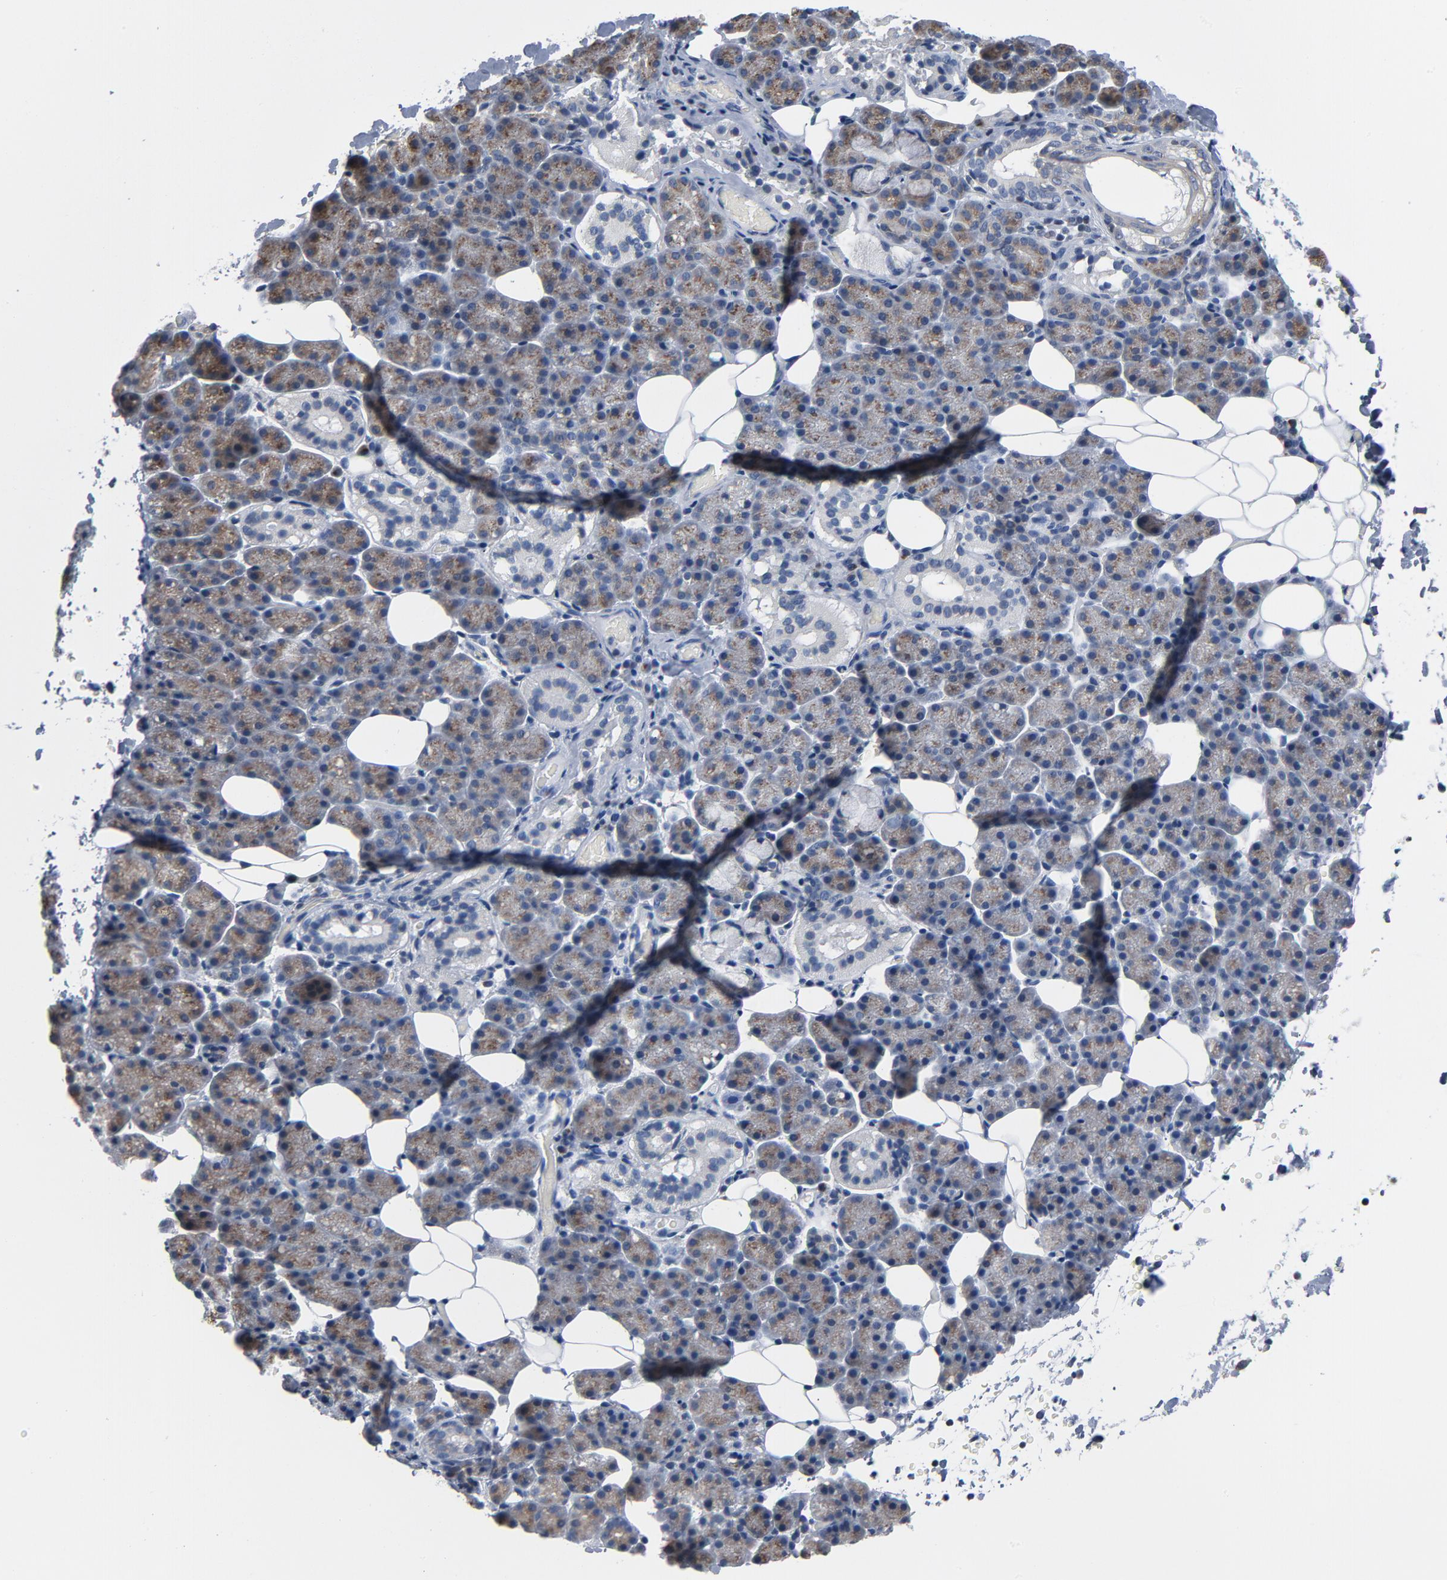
{"staining": {"intensity": "moderate", "quantity": ">75%", "location": "cytoplasmic/membranous"}, "tissue": "salivary gland", "cell_type": "Glandular cells", "image_type": "normal", "snomed": [{"axis": "morphology", "description": "Normal tissue, NOS"}, {"axis": "topography", "description": "Lymph node"}, {"axis": "topography", "description": "Salivary gland"}], "caption": "Immunohistochemistry of benign human salivary gland demonstrates medium levels of moderate cytoplasmic/membranous positivity in approximately >75% of glandular cells.", "gene": "YIPF6", "patient": {"sex": "male", "age": 8}}